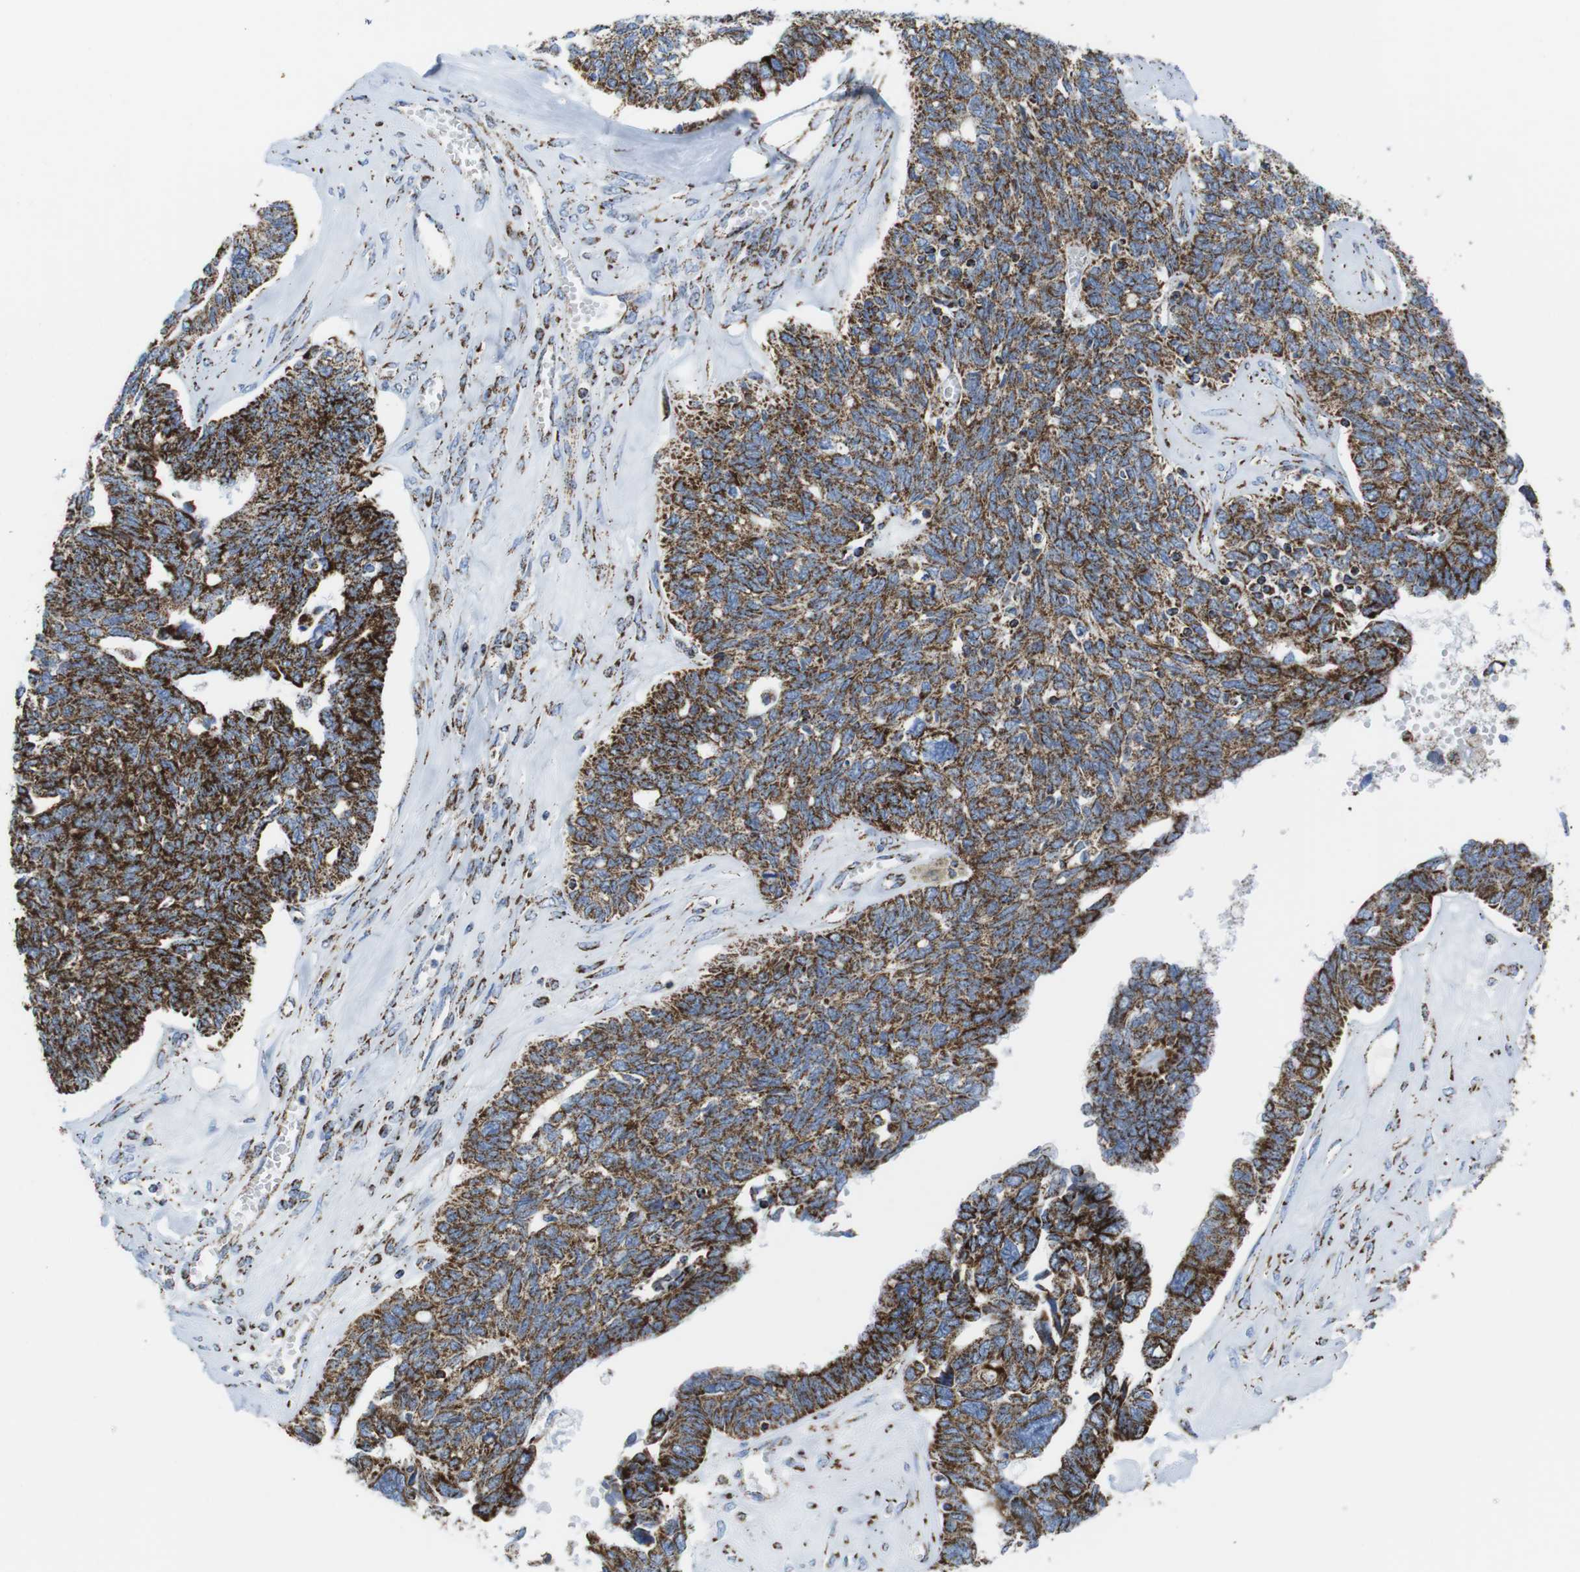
{"staining": {"intensity": "strong", "quantity": ">75%", "location": "cytoplasmic/membranous"}, "tissue": "ovarian cancer", "cell_type": "Tumor cells", "image_type": "cancer", "snomed": [{"axis": "morphology", "description": "Cystadenocarcinoma, serous, NOS"}, {"axis": "topography", "description": "Ovary"}], "caption": "A micrograph showing strong cytoplasmic/membranous staining in about >75% of tumor cells in ovarian serous cystadenocarcinoma, as visualized by brown immunohistochemical staining.", "gene": "ATP5PO", "patient": {"sex": "female", "age": 79}}